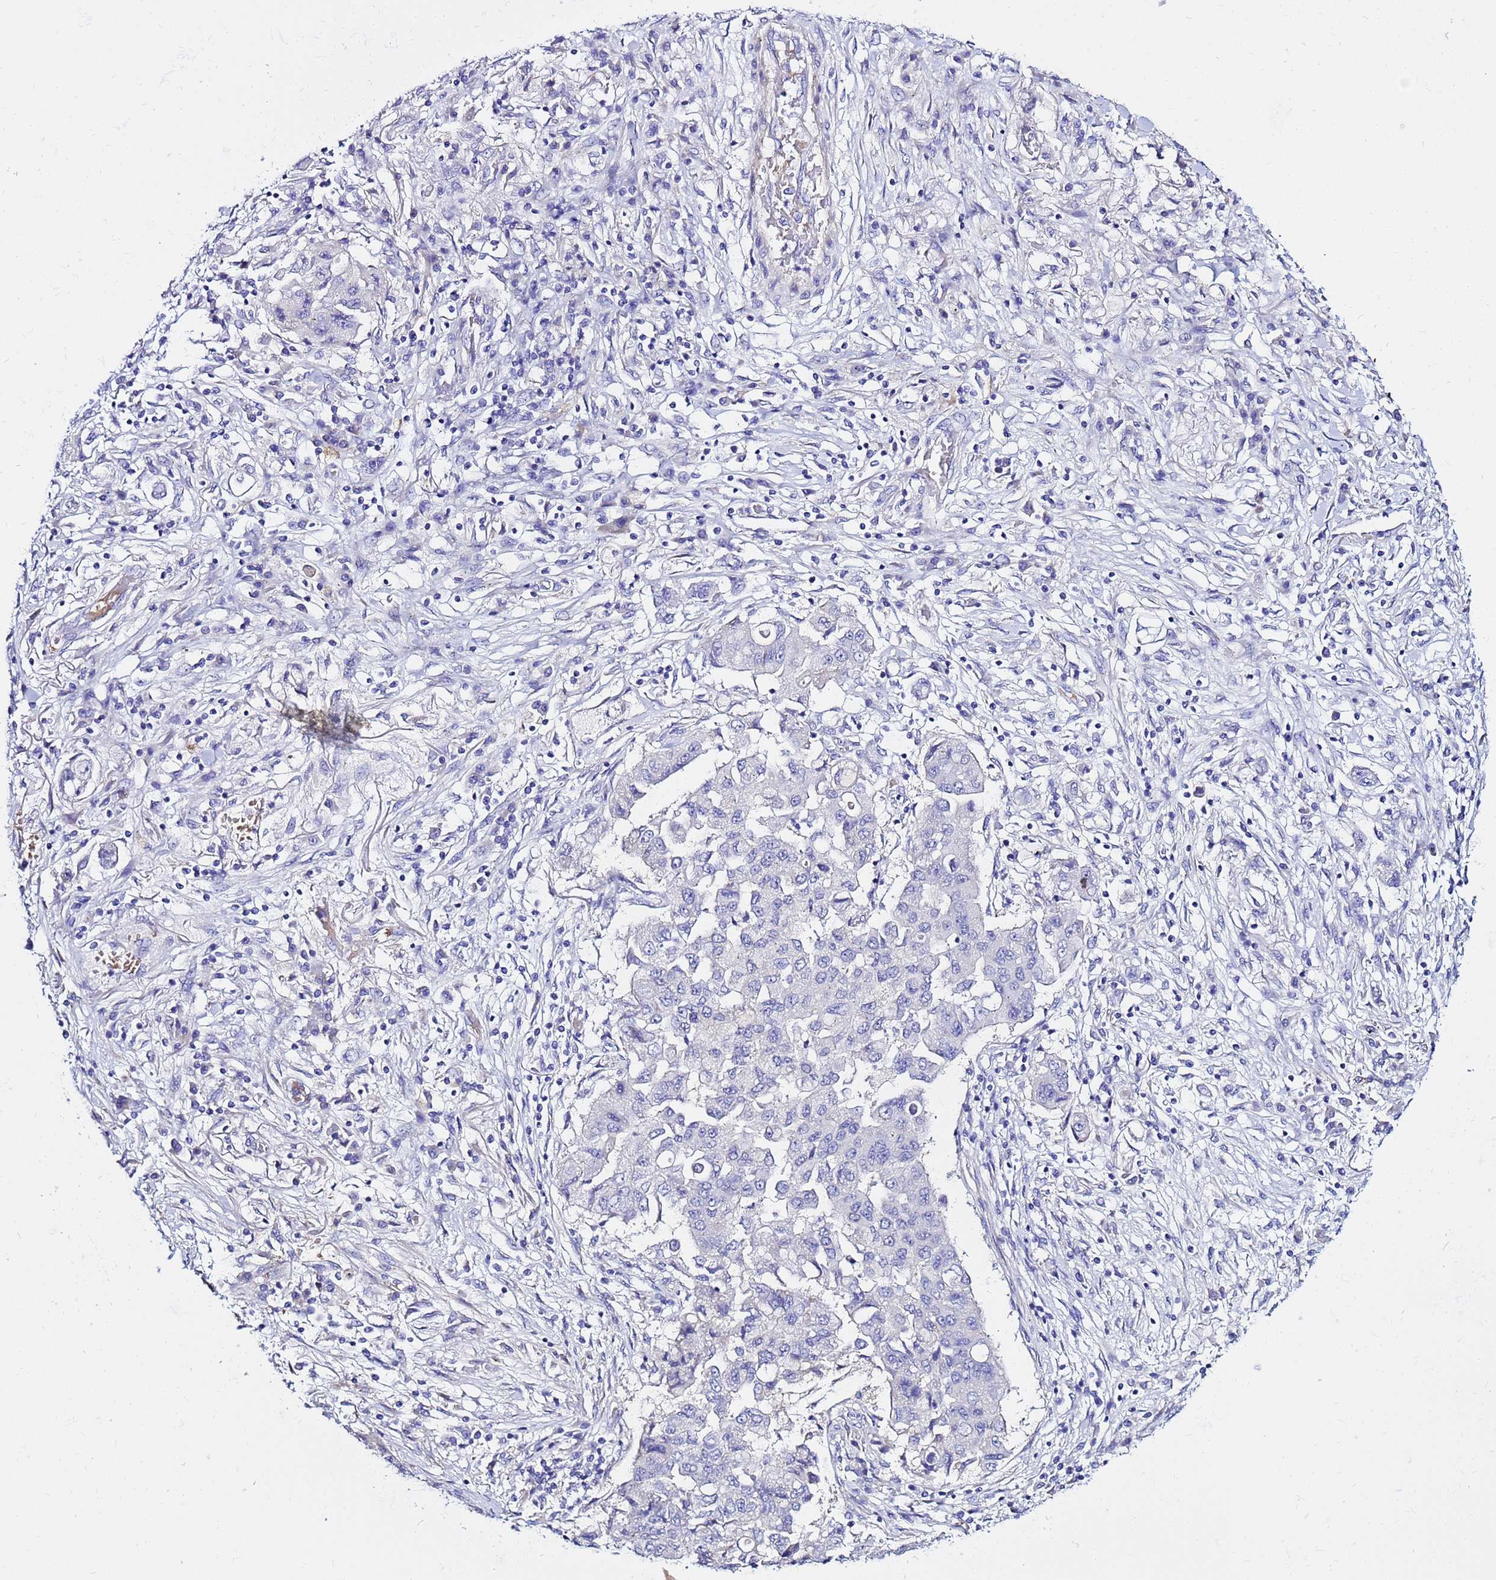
{"staining": {"intensity": "negative", "quantity": "none", "location": "none"}, "tissue": "lung cancer", "cell_type": "Tumor cells", "image_type": "cancer", "snomed": [{"axis": "morphology", "description": "Squamous cell carcinoma, NOS"}, {"axis": "topography", "description": "Lung"}], "caption": "DAB immunohistochemical staining of human squamous cell carcinoma (lung) reveals no significant expression in tumor cells.", "gene": "USP18", "patient": {"sex": "male", "age": 74}}